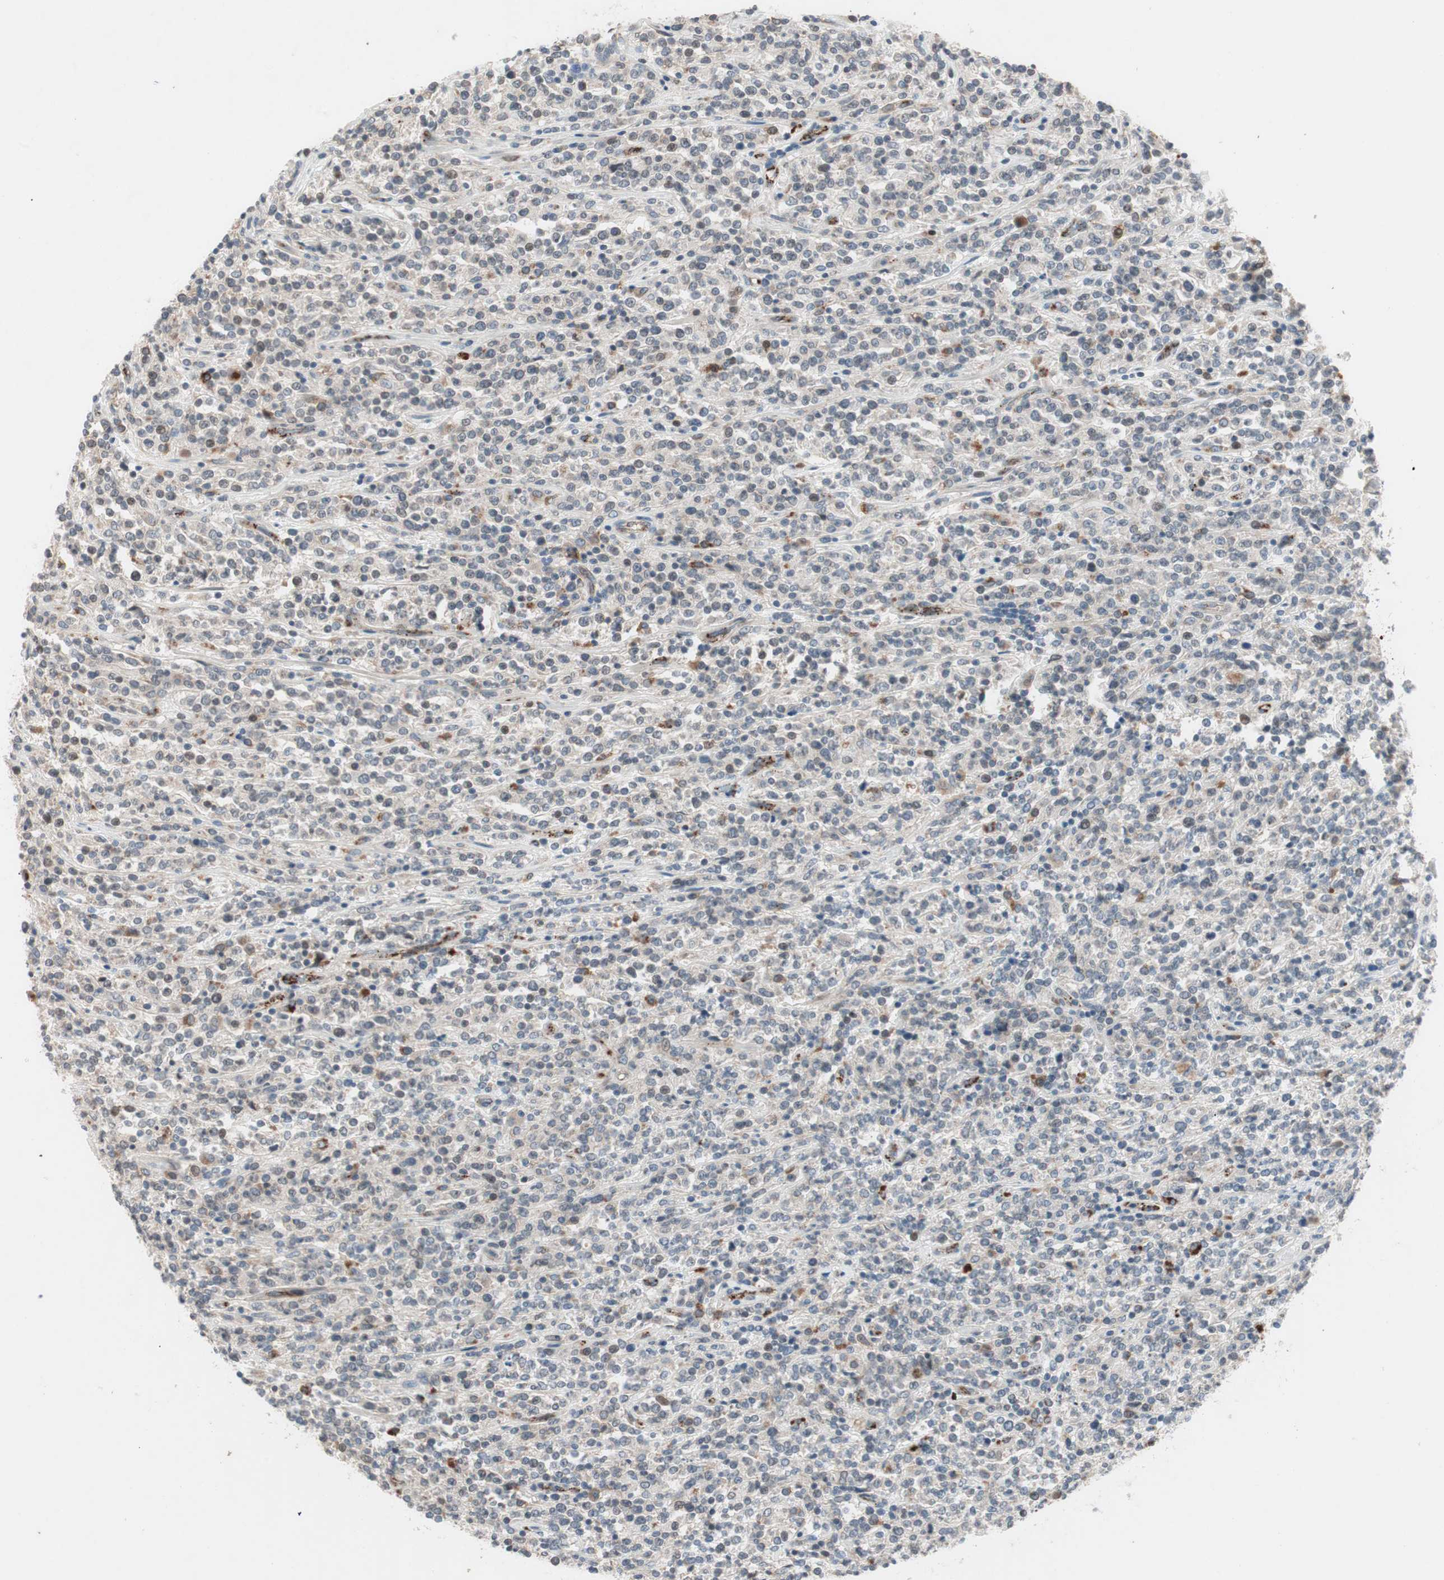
{"staining": {"intensity": "weak", "quantity": "25%-75%", "location": "cytoplasmic/membranous"}, "tissue": "lymphoma", "cell_type": "Tumor cells", "image_type": "cancer", "snomed": [{"axis": "morphology", "description": "Malignant lymphoma, non-Hodgkin's type, High grade"}, {"axis": "topography", "description": "Soft tissue"}], "caption": "A low amount of weak cytoplasmic/membranous staining is seen in about 25%-75% of tumor cells in lymphoma tissue.", "gene": "FGFR4", "patient": {"sex": "male", "age": 18}}